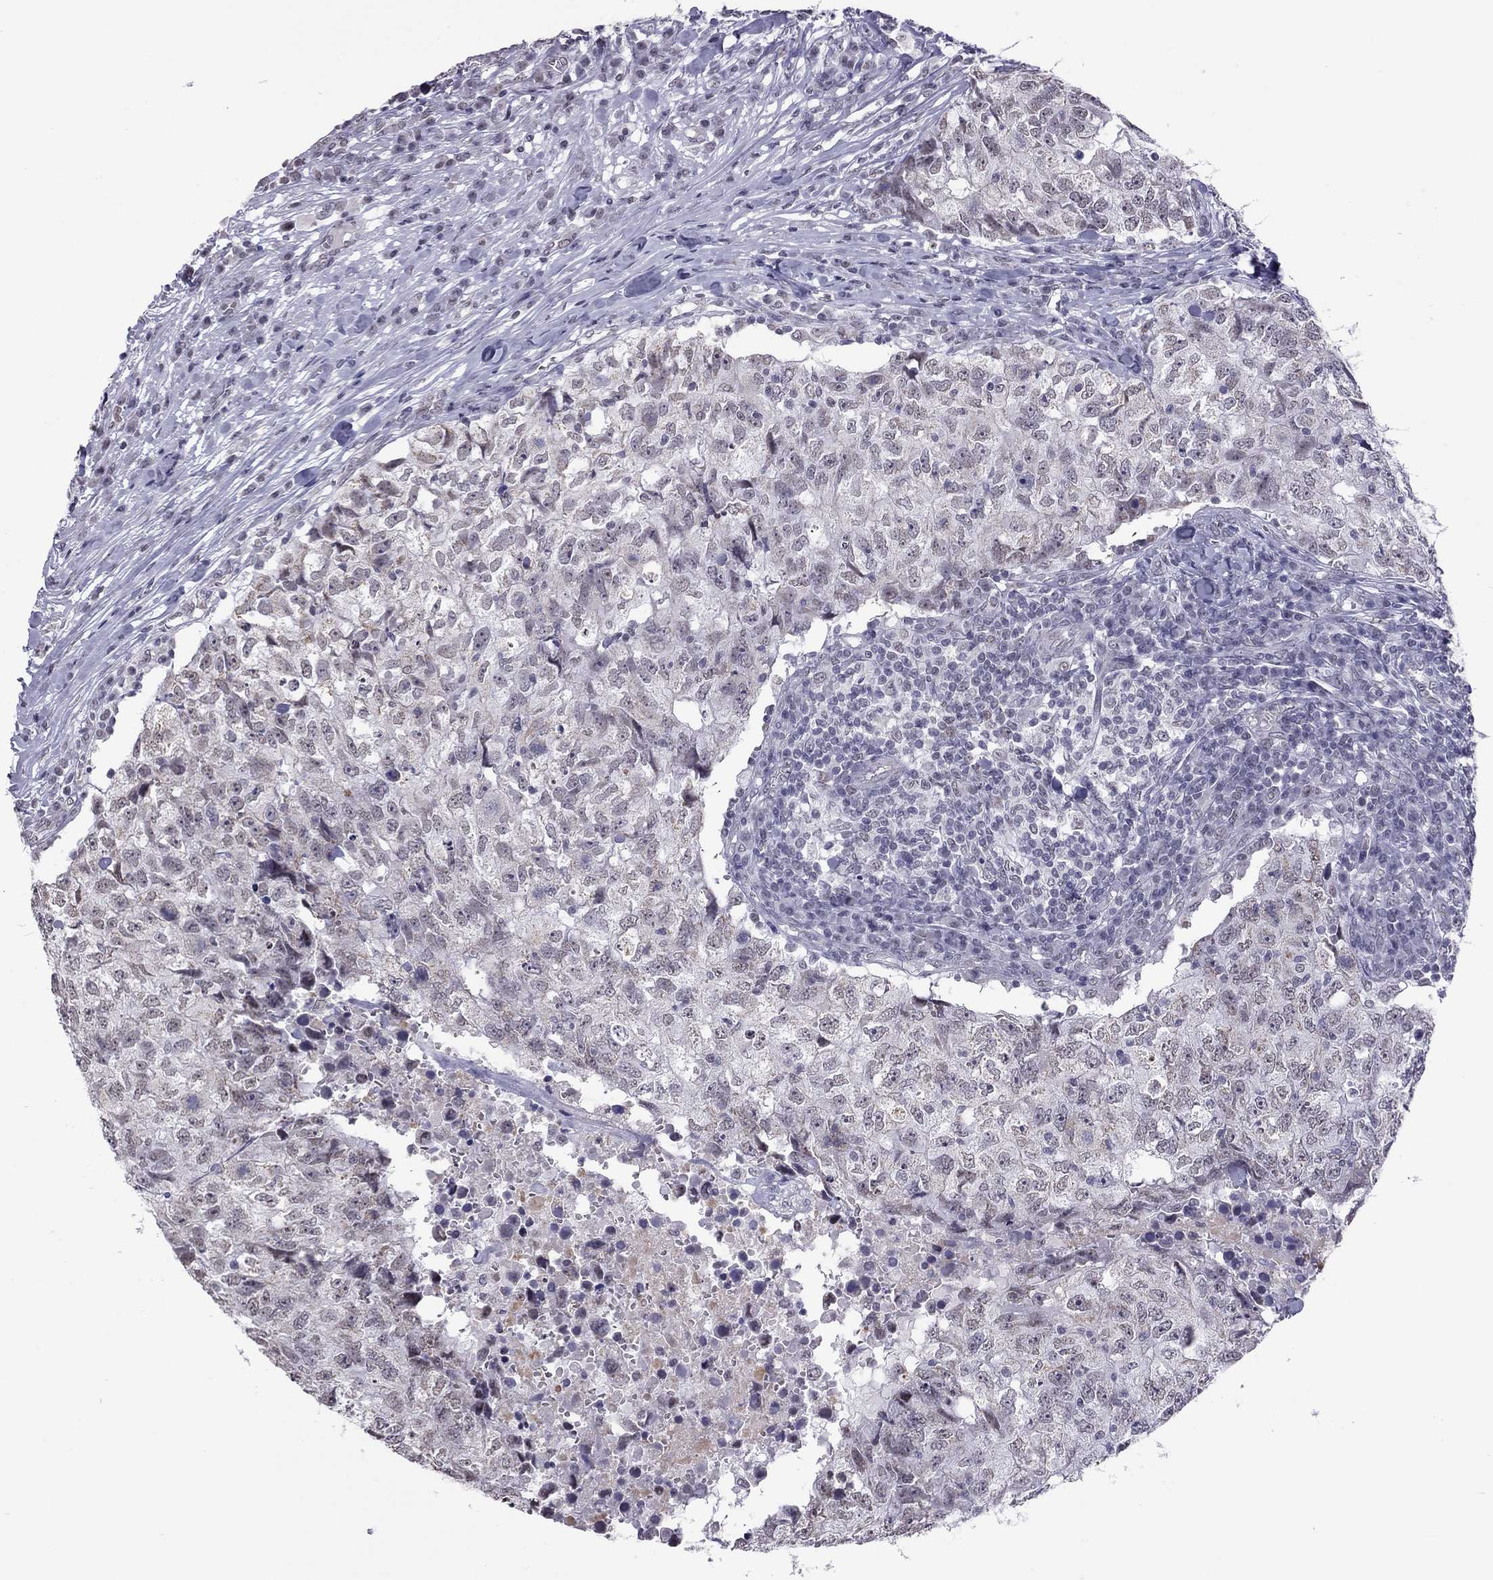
{"staining": {"intensity": "negative", "quantity": "none", "location": "none"}, "tissue": "breast cancer", "cell_type": "Tumor cells", "image_type": "cancer", "snomed": [{"axis": "morphology", "description": "Duct carcinoma"}, {"axis": "topography", "description": "Breast"}], "caption": "This is an immunohistochemistry photomicrograph of invasive ductal carcinoma (breast). There is no staining in tumor cells.", "gene": "PPP1R3A", "patient": {"sex": "female", "age": 30}}